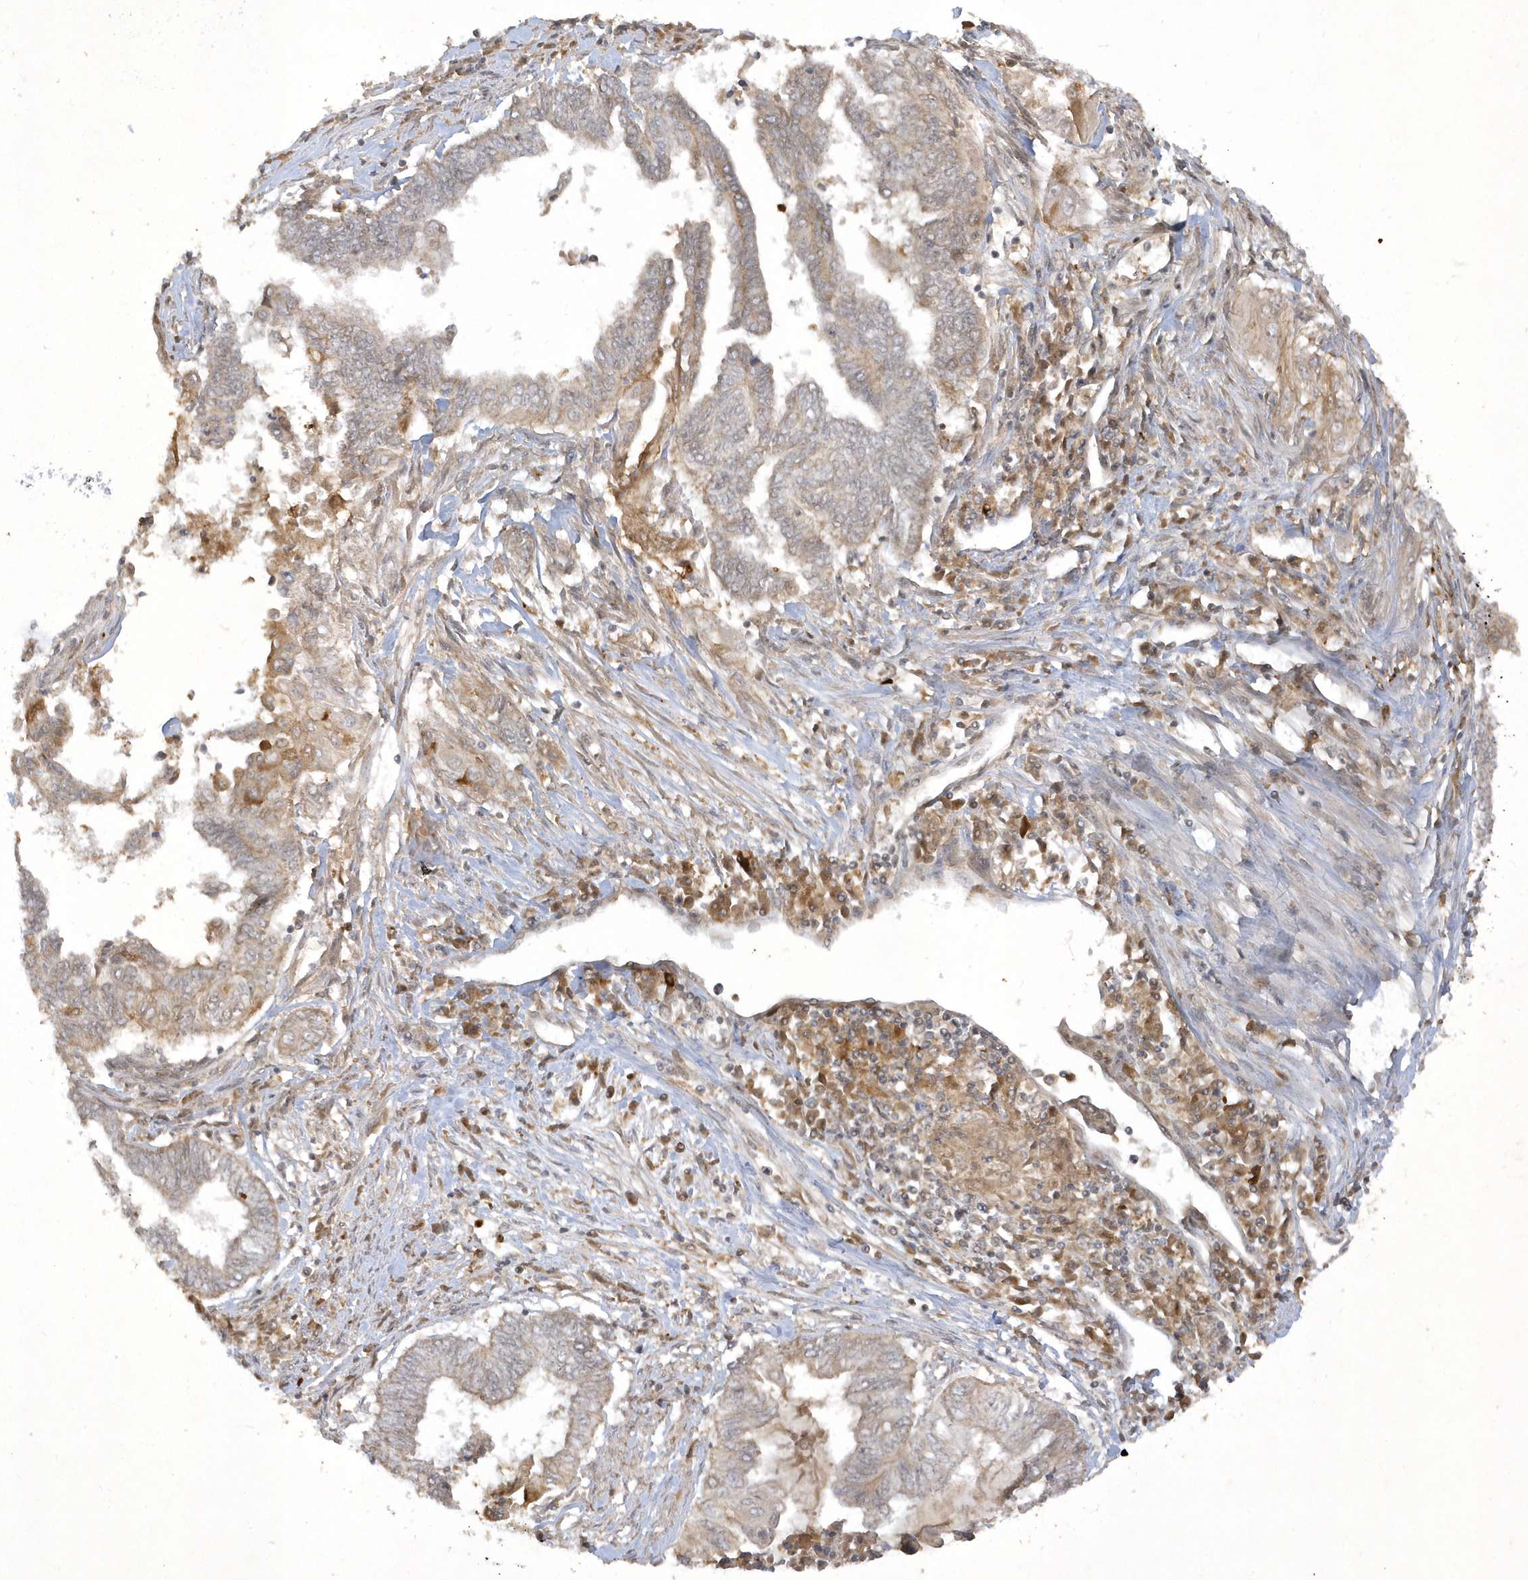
{"staining": {"intensity": "weak", "quantity": "<25%", "location": "cytoplasmic/membranous"}, "tissue": "endometrial cancer", "cell_type": "Tumor cells", "image_type": "cancer", "snomed": [{"axis": "morphology", "description": "Adenocarcinoma, NOS"}, {"axis": "topography", "description": "Uterus"}, {"axis": "topography", "description": "Endometrium"}], "caption": "This image is of endometrial adenocarcinoma stained with immunohistochemistry to label a protein in brown with the nuclei are counter-stained blue. There is no expression in tumor cells.", "gene": "ZNF213", "patient": {"sex": "female", "age": 70}}